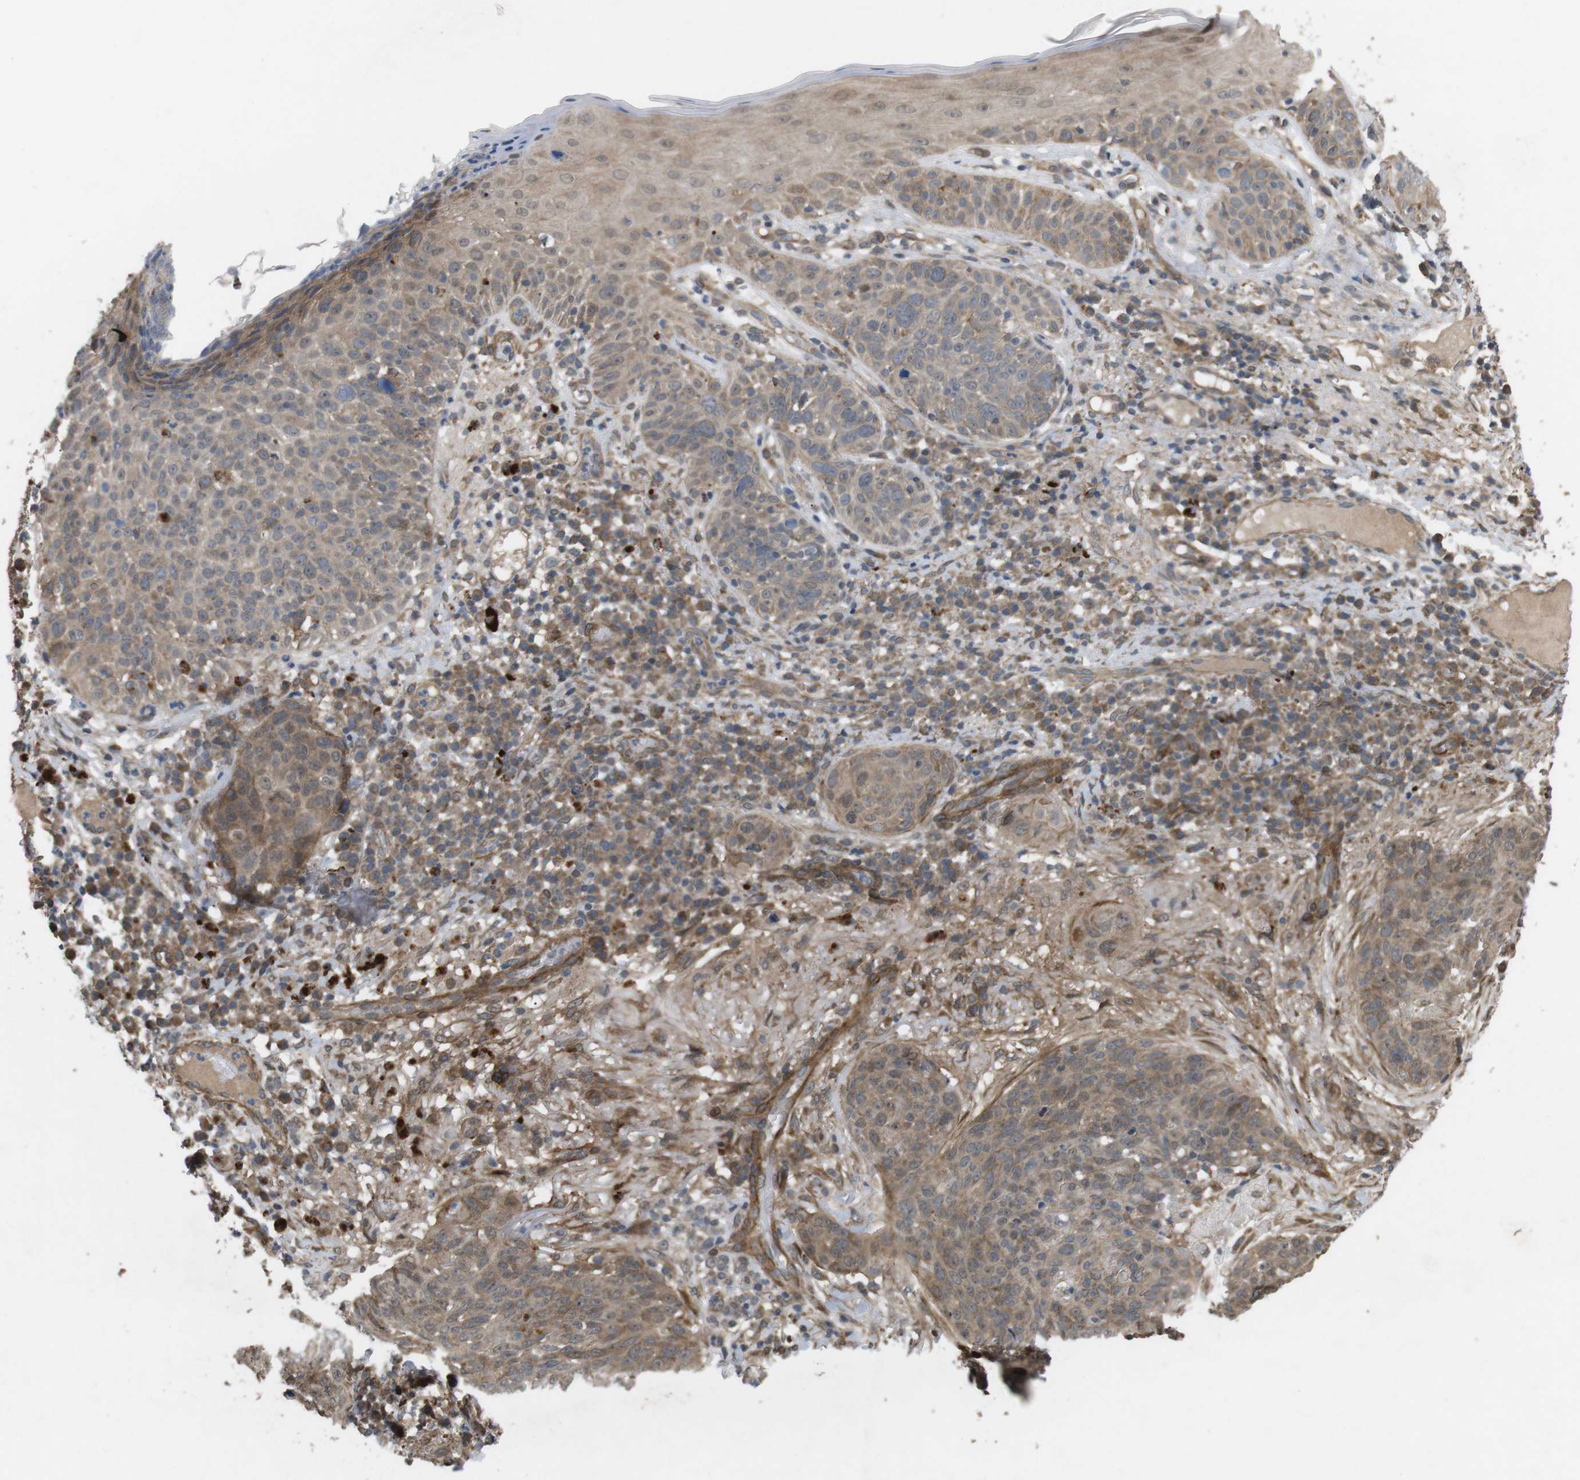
{"staining": {"intensity": "weak", "quantity": ">75%", "location": "cytoplasmic/membranous"}, "tissue": "skin cancer", "cell_type": "Tumor cells", "image_type": "cancer", "snomed": [{"axis": "morphology", "description": "Squamous cell carcinoma in situ, NOS"}, {"axis": "morphology", "description": "Squamous cell carcinoma, NOS"}, {"axis": "topography", "description": "Skin"}], "caption": "The histopathology image shows staining of squamous cell carcinoma in situ (skin), revealing weak cytoplasmic/membranous protein positivity (brown color) within tumor cells. Nuclei are stained in blue.", "gene": "KANK2", "patient": {"sex": "male", "age": 93}}